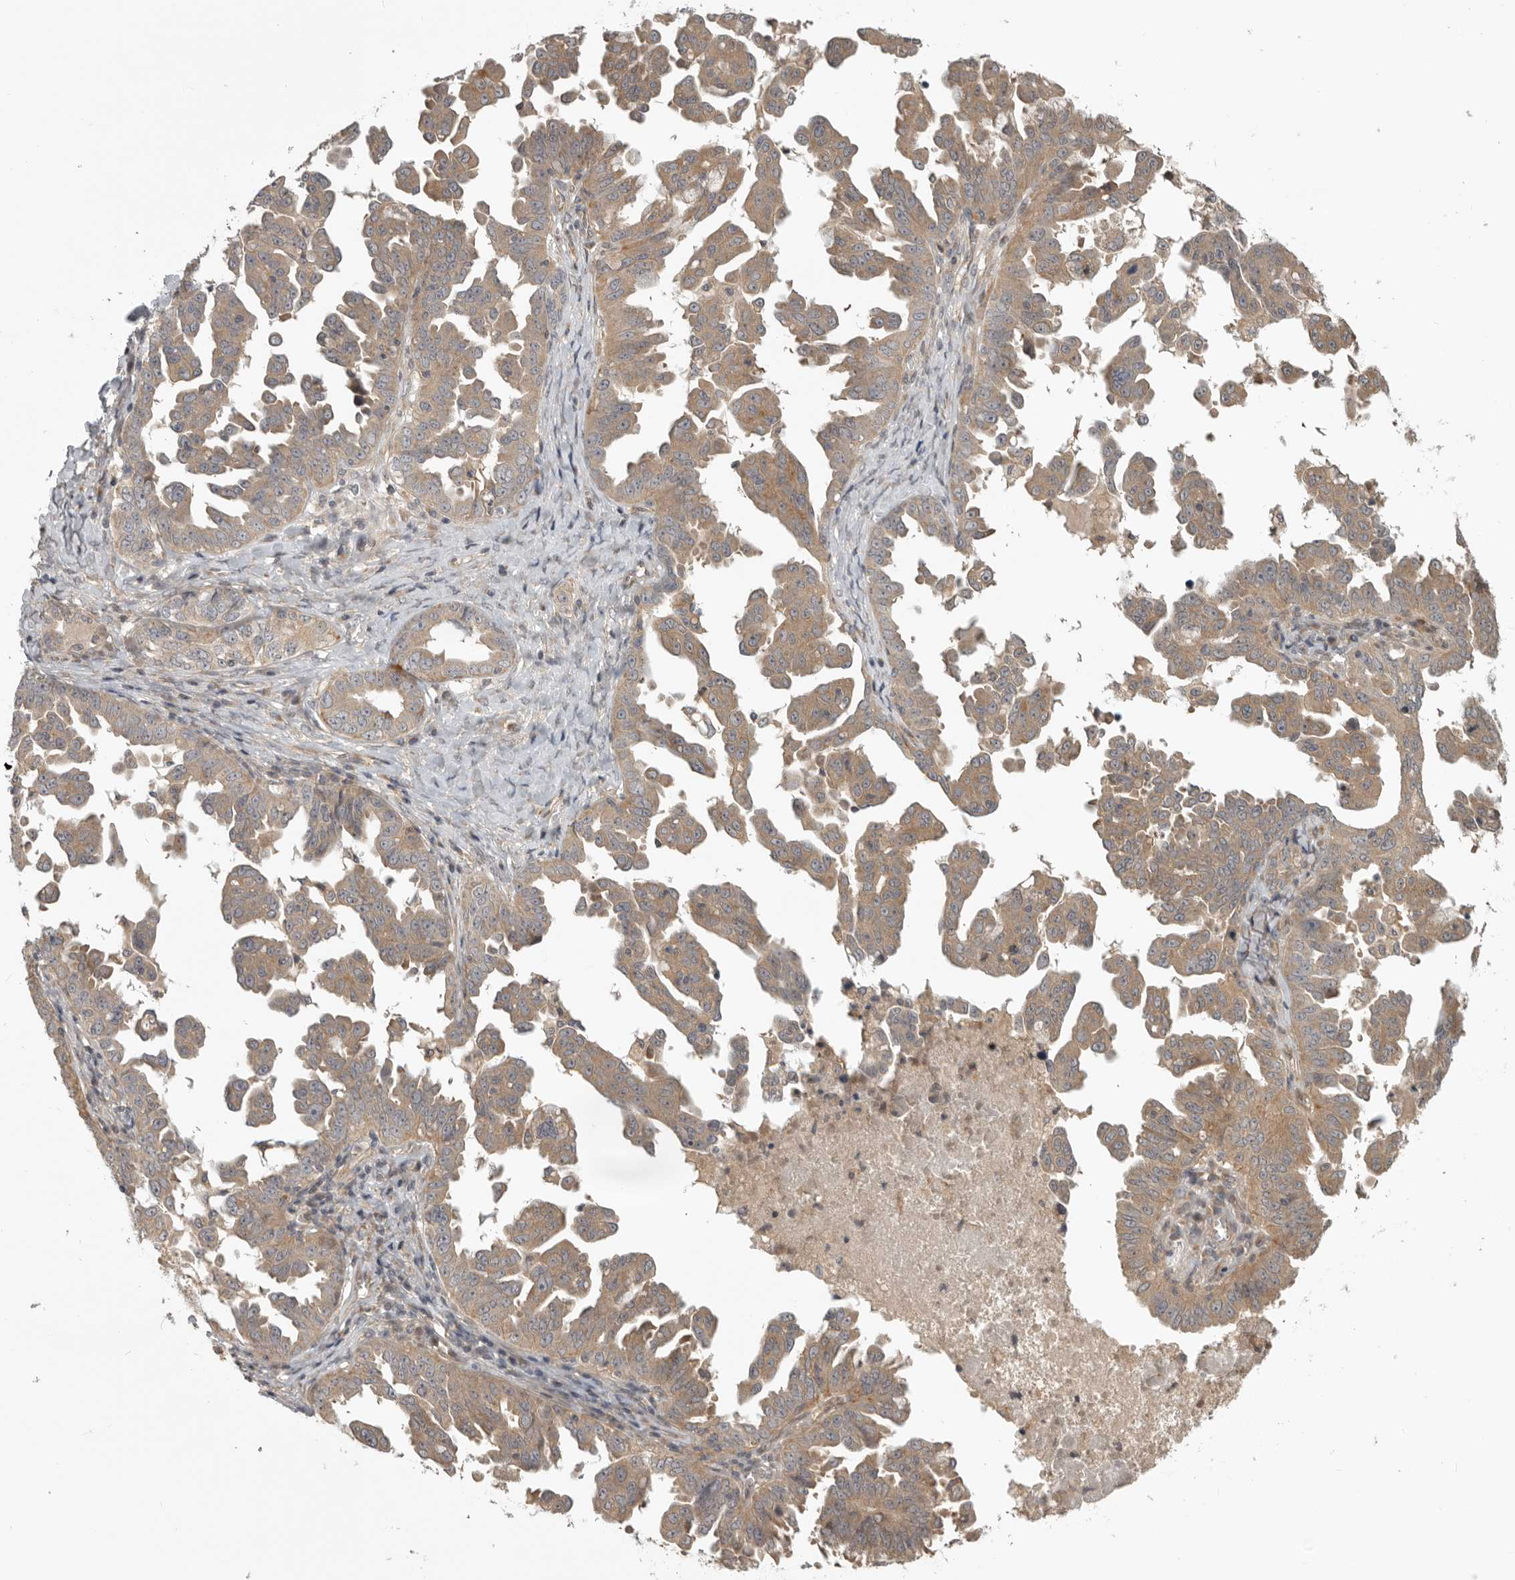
{"staining": {"intensity": "weak", "quantity": ">75%", "location": "cytoplasmic/membranous"}, "tissue": "ovarian cancer", "cell_type": "Tumor cells", "image_type": "cancer", "snomed": [{"axis": "morphology", "description": "Carcinoma, endometroid"}, {"axis": "topography", "description": "Ovary"}], "caption": "Ovarian cancer (endometroid carcinoma) was stained to show a protein in brown. There is low levels of weak cytoplasmic/membranous expression in approximately >75% of tumor cells.", "gene": "CUEDC1", "patient": {"sex": "female", "age": 62}}